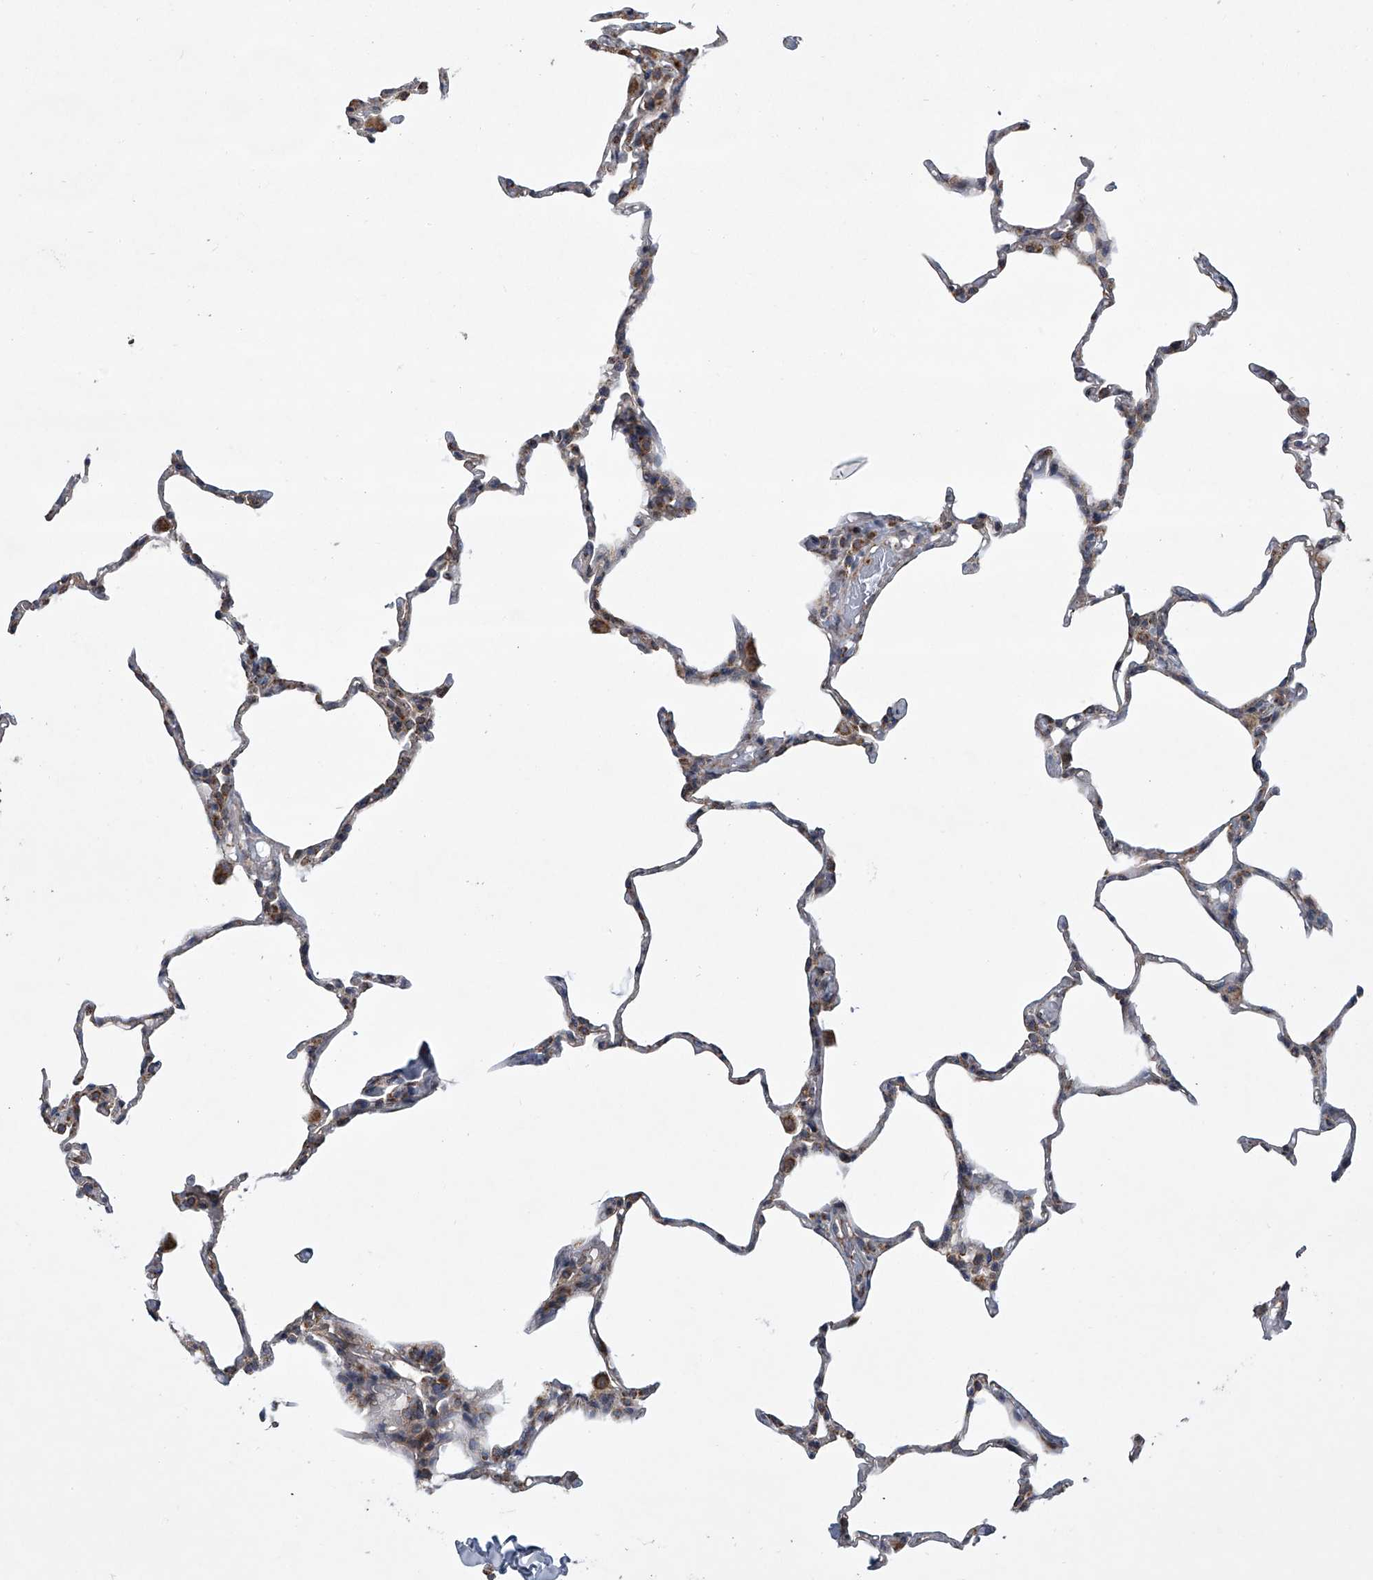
{"staining": {"intensity": "moderate", "quantity": "<25%", "location": "cytoplasmic/membranous"}, "tissue": "lung", "cell_type": "Alveolar cells", "image_type": "normal", "snomed": [{"axis": "morphology", "description": "Normal tissue, NOS"}, {"axis": "topography", "description": "Lung"}], "caption": "Lung stained for a protein reveals moderate cytoplasmic/membranous positivity in alveolar cells. Immunohistochemistry (ihc) stains the protein in brown and the nuclei are stained blue.", "gene": "ZC3H15", "patient": {"sex": "male", "age": 20}}